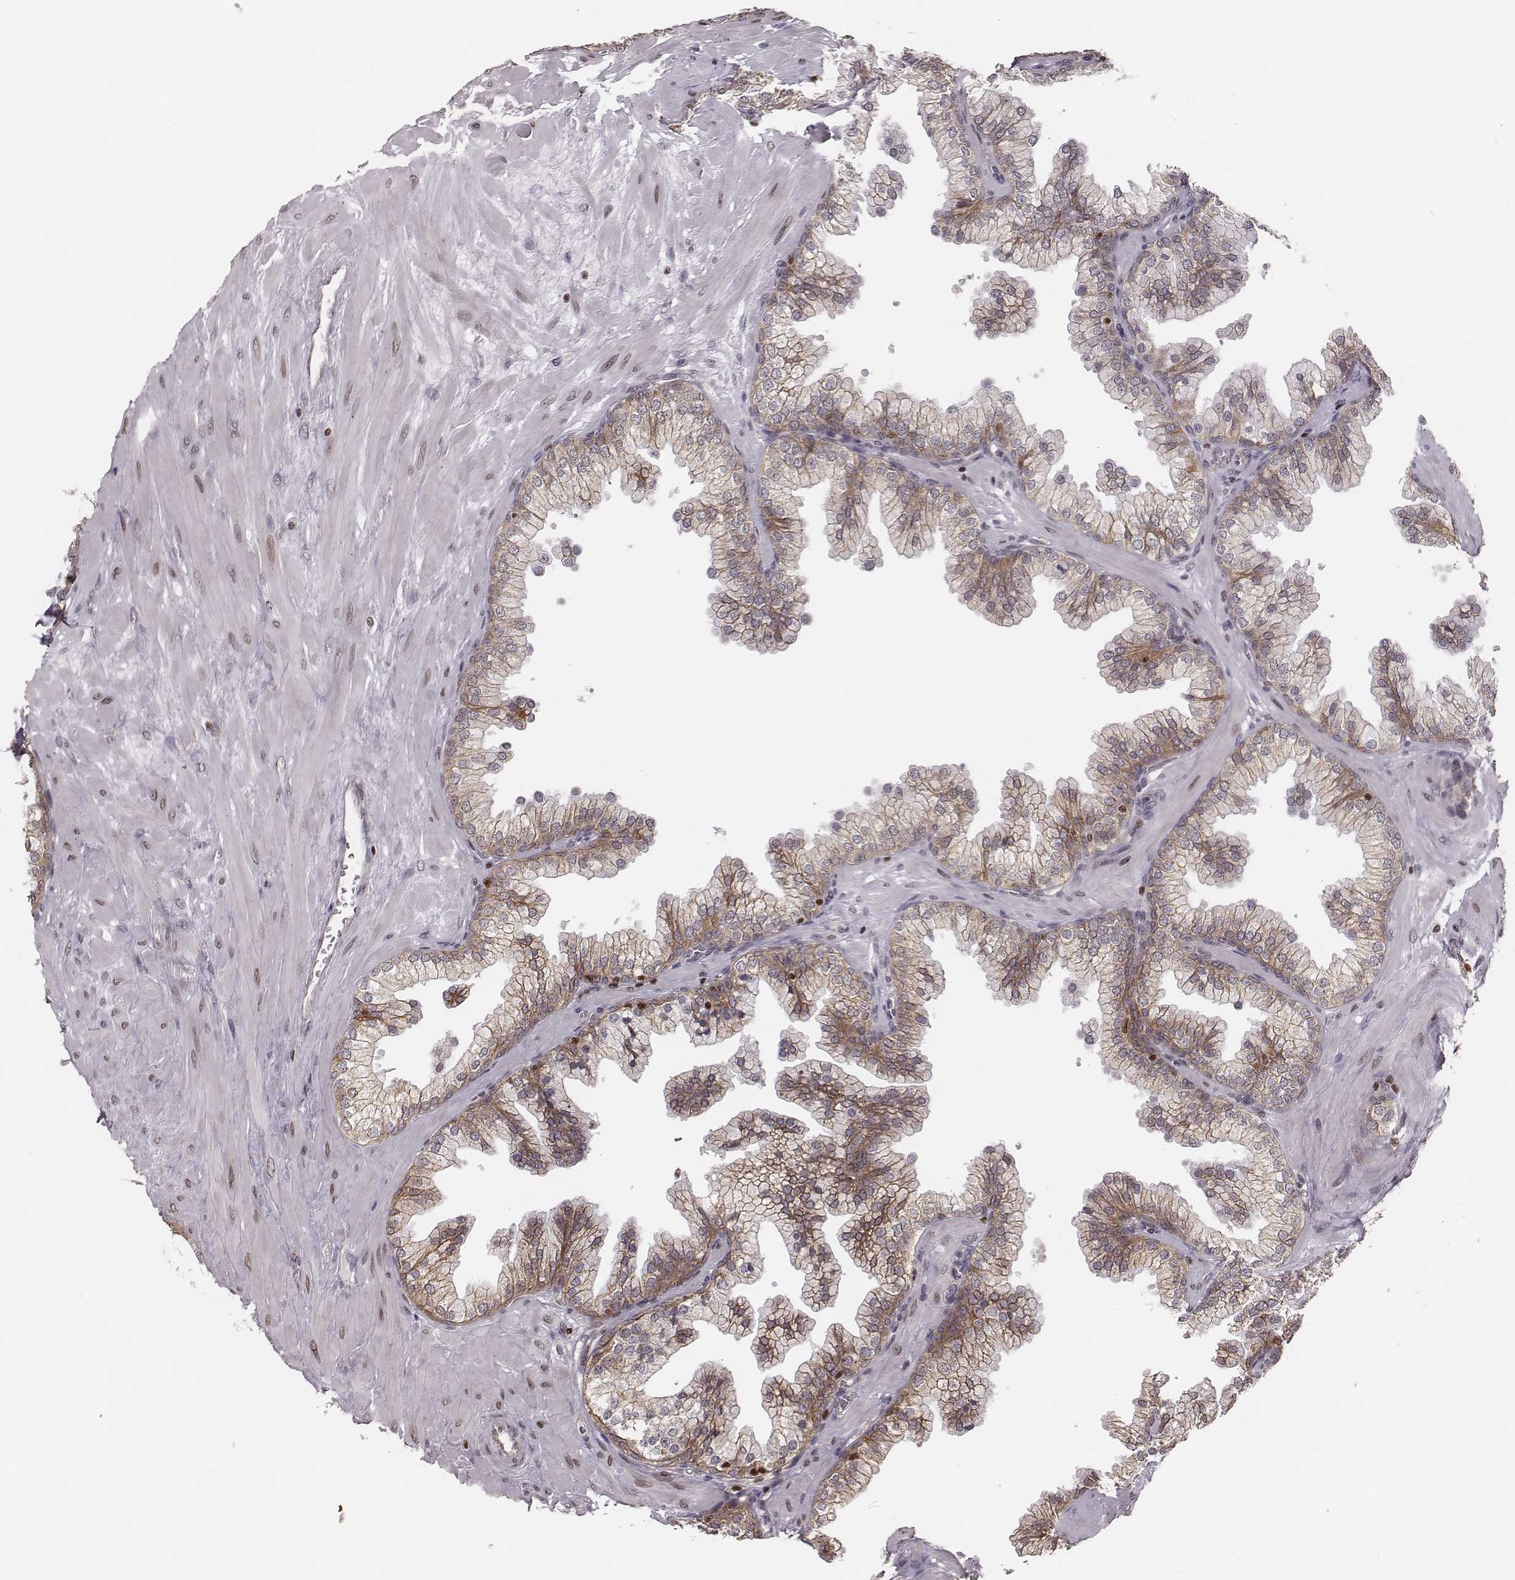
{"staining": {"intensity": "moderate", "quantity": ">75%", "location": "cytoplasmic/membranous"}, "tissue": "prostate", "cell_type": "Glandular cells", "image_type": "normal", "snomed": [{"axis": "morphology", "description": "Normal tissue, NOS"}, {"axis": "topography", "description": "Prostate"}, {"axis": "topography", "description": "Peripheral nerve tissue"}], "caption": "Protein positivity by immunohistochemistry (IHC) demonstrates moderate cytoplasmic/membranous staining in approximately >75% of glandular cells in benign prostate.", "gene": "WDR59", "patient": {"sex": "male", "age": 61}}